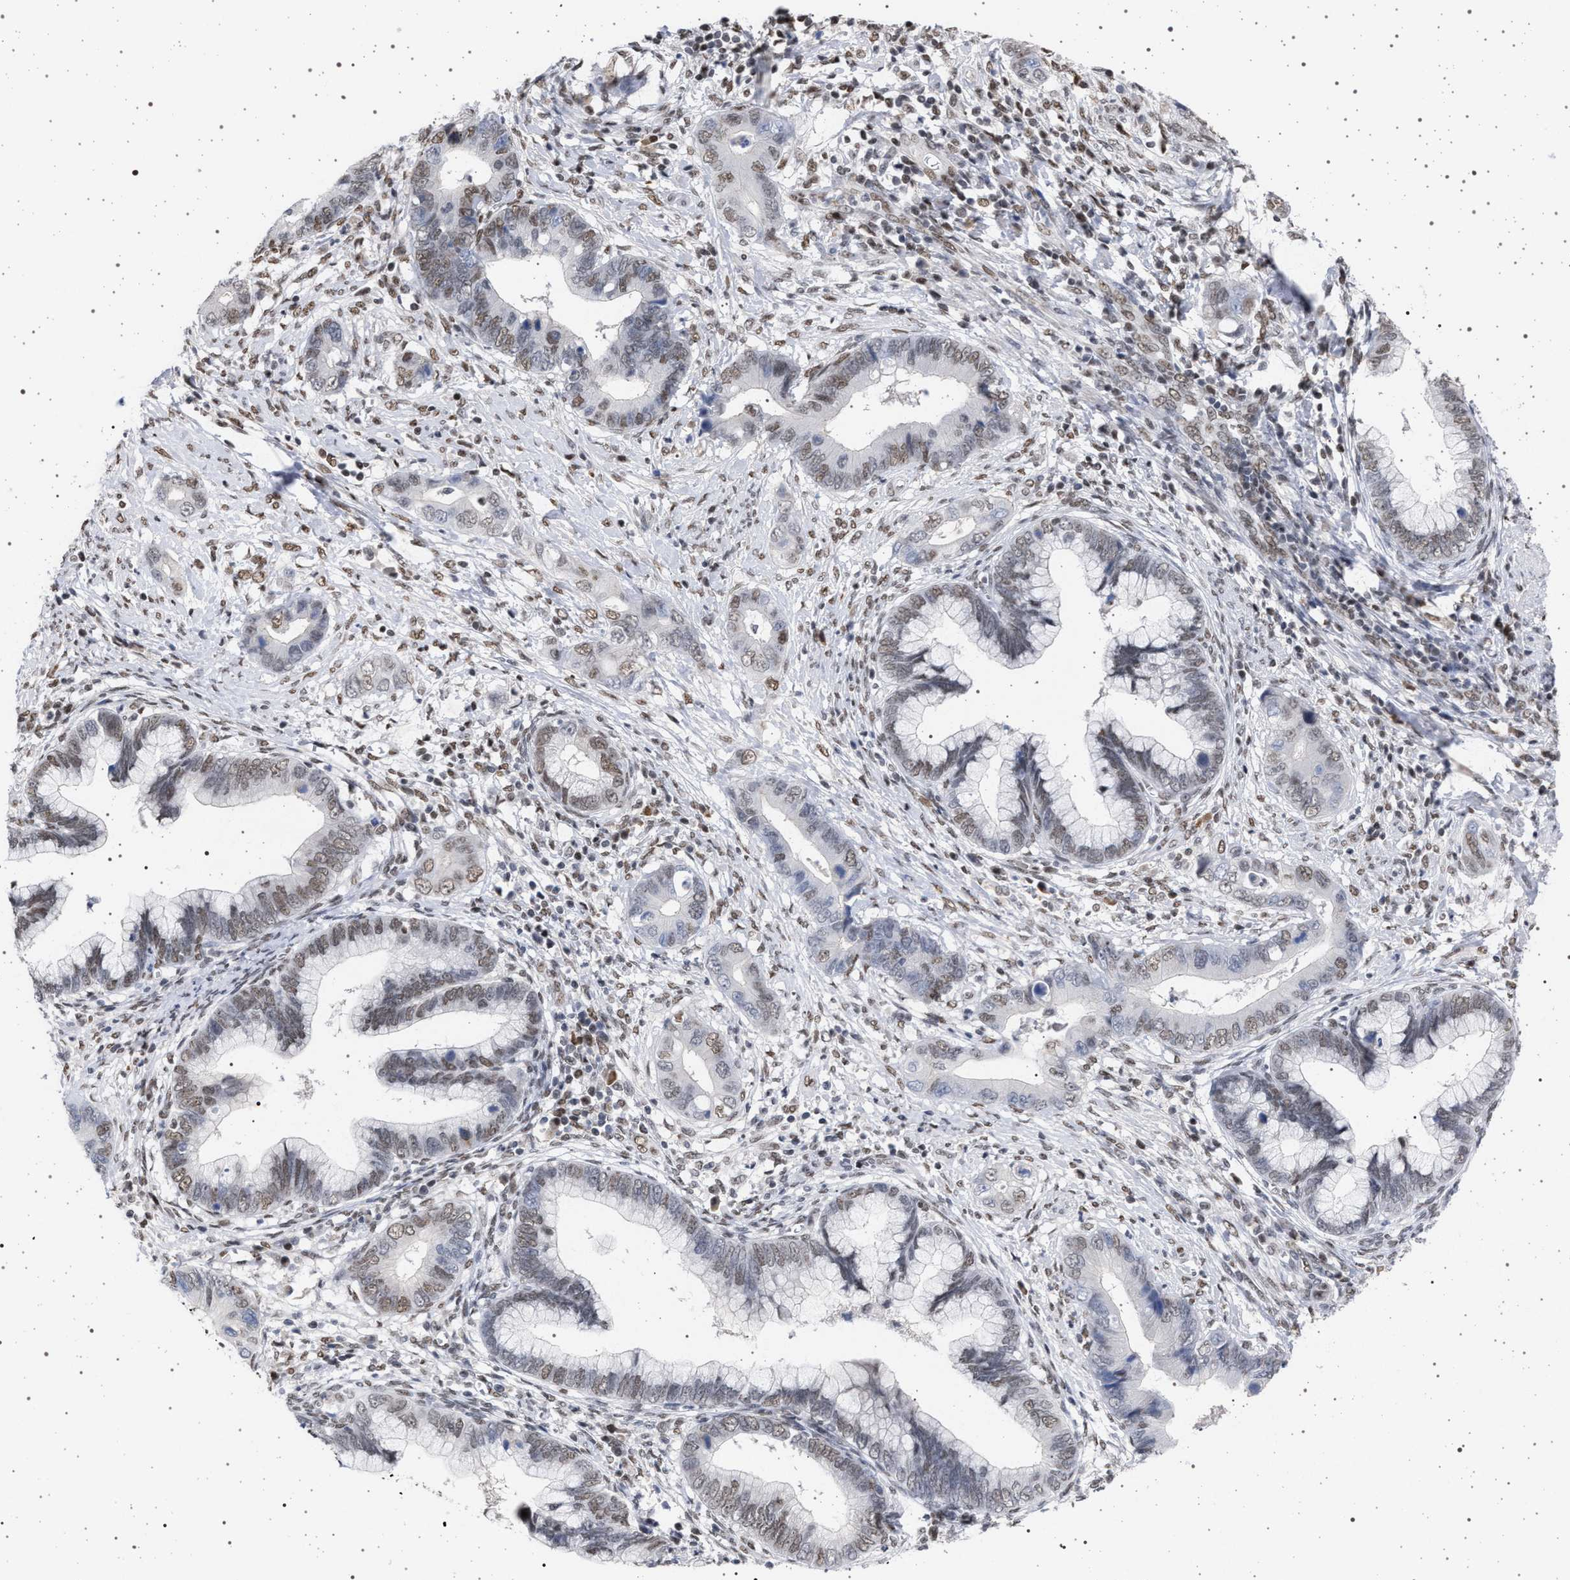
{"staining": {"intensity": "weak", "quantity": ">75%", "location": "nuclear"}, "tissue": "cervical cancer", "cell_type": "Tumor cells", "image_type": "cancer", "snomed": [{"axis": "morphology", "description": "Adenocarcinoma, NOS"}, {"axis": "topography", "description": "Cervix"}], "caption": "Approximately >75% of tumor cells in adenocarcinoma (cervical) display weak nuclear protein staining as visualized by brown immunohistochemical staining.", "gene": "PHF12", "patient": {"sex": "female", "age": 44}}